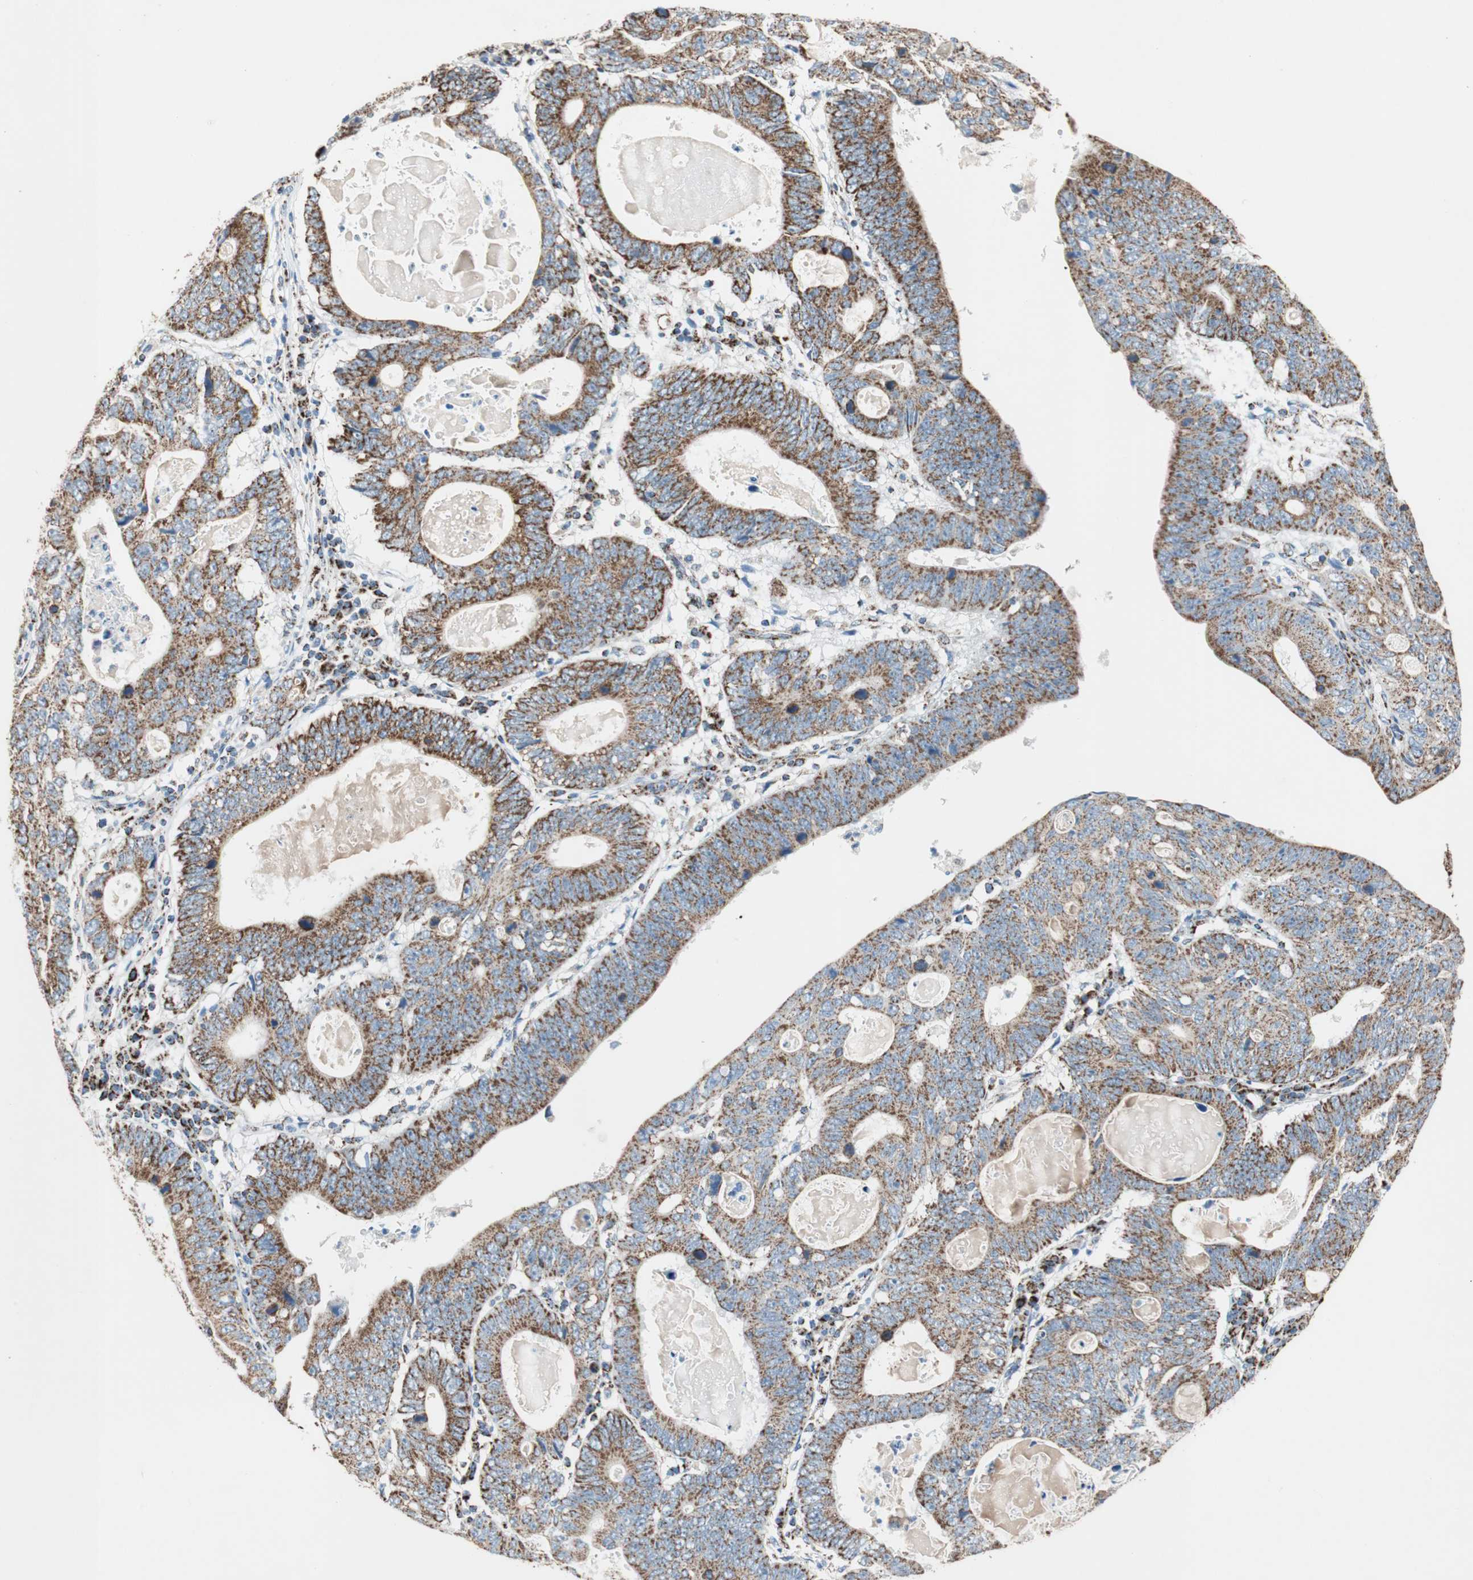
{"staining": {"intensity": "strong", "quantity": ">75%", "location": "cytoplasmic/membranous"}, "tissue": "stomach cancer", "cell_type": "Tumor cells", "image_type": "cancer", "snomed": [{"axis": "morphology", "description": "Adenocarcinoma, NOS"}, {"axis": "topography", "description": "Stomach"}], "caption": "A micrograph of stomach adenocarcinoma stained for a protein reveals strong cytoplasmic/membranous brown staining in tumor cells. Using DAB (3,3'-diaminobenzidine) (brown) and hematoxylin (blue) stains, captured at high magnification using brightfield microscopy.", "gene": "PCSK4", "patient": {"sex": "male", "age": 59}}